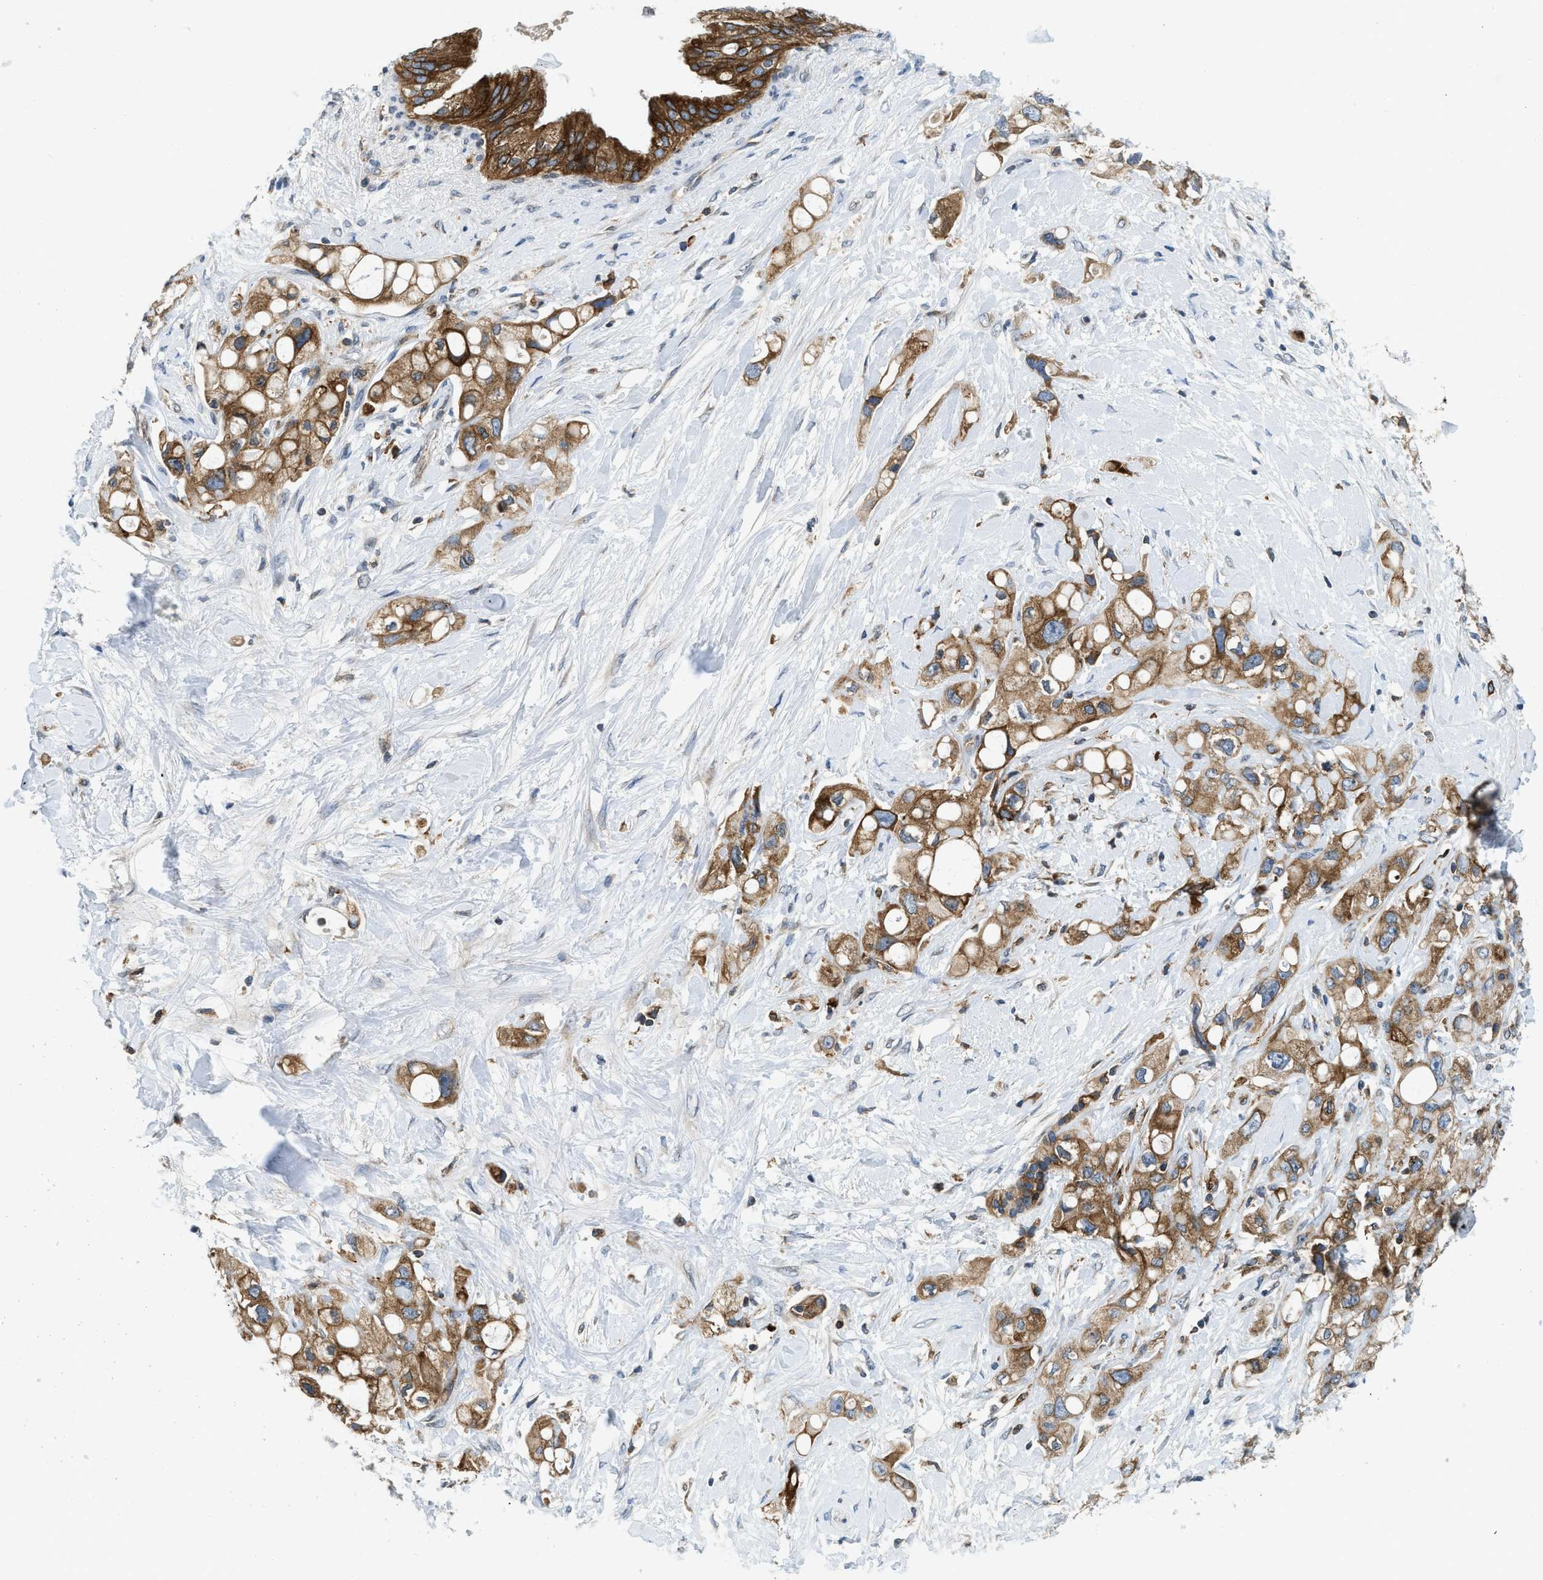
{"staining": {"intensity": "moderate", "quantity": ">75%", "location": "cytoplasmic/membranous"}, "tissue": "pancreatic cancer", "cell_type": "Tumor cells", "image_type": "cancer", "snomed": [{"axis": "morphology", "description": "Adenocarcinoma, NOS"}, {"axis": "topography", "description": "Pancreas"}], "caption": "Moderate cytoplasmic/membranous expression is seen in approximately >75% of tumor cells in pancreatic adenocarcinoma. The staining was performed using DAB to visualize the protein expression in brown, while the nuclei were stained in blue with hematoxylin (Magnification: 20x).", "gene": "BCAP31", "patient": {"sex": "female", "age": 56}}